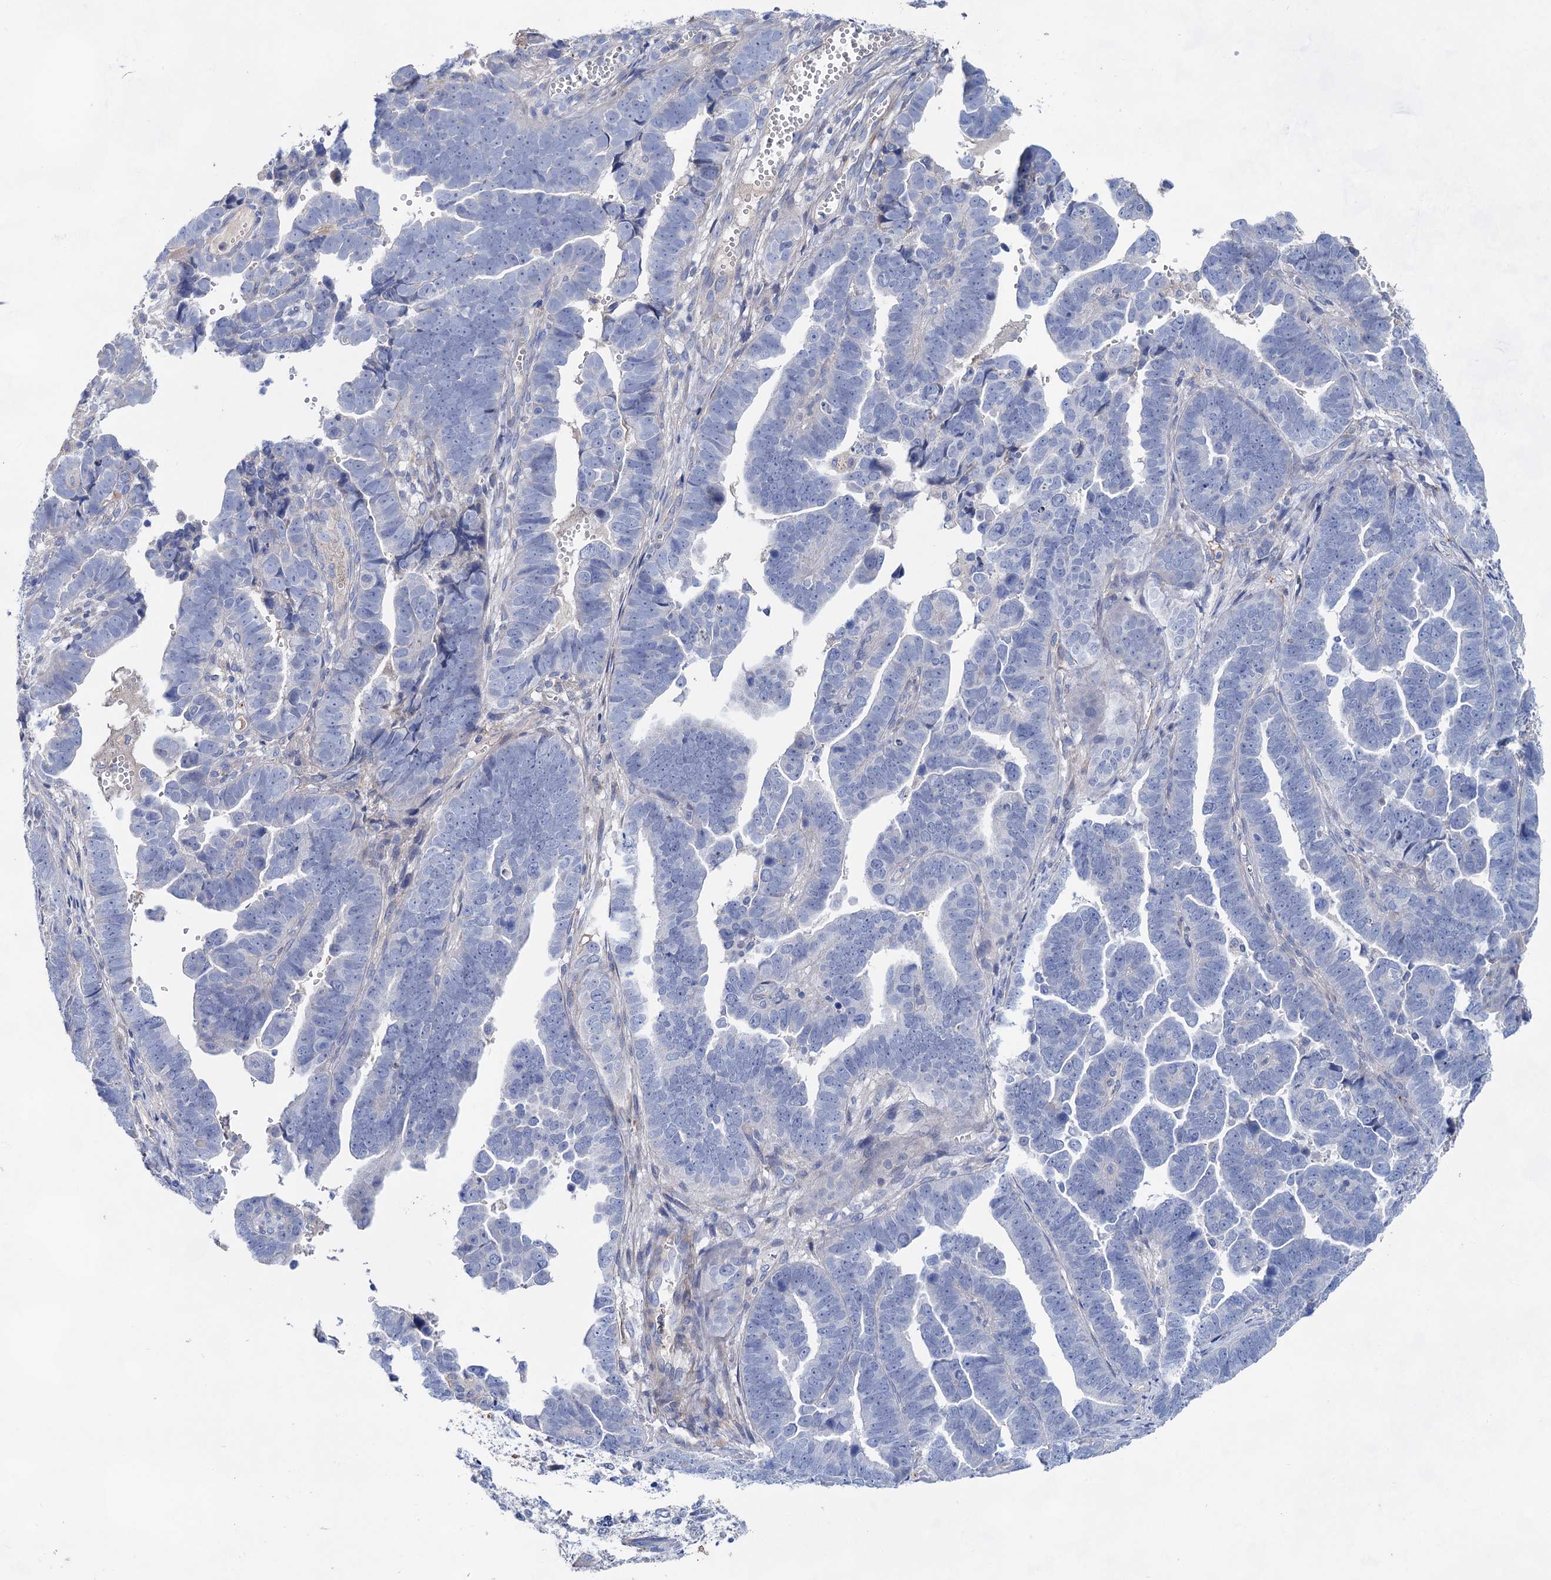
{"staining": {"intensity": "negative", "quantity": "none", "location": "none"}, "tissue": "endometrial cancer", "cell_type": "Tumor cells", "image_type": "cancer", "snomed": [{"axis": "morphology", "description": "Adenocarcinoma, NOS"}, {"axis": "topography", "description": "Endometrium"}], "caption": "There is no significant positivity in tumor cells of endometrial cancer (adenocarcinoma). (DAB IHC, high magnification).", "gene": "GPR155", "patient": {"sex": "female", "age": 75}}